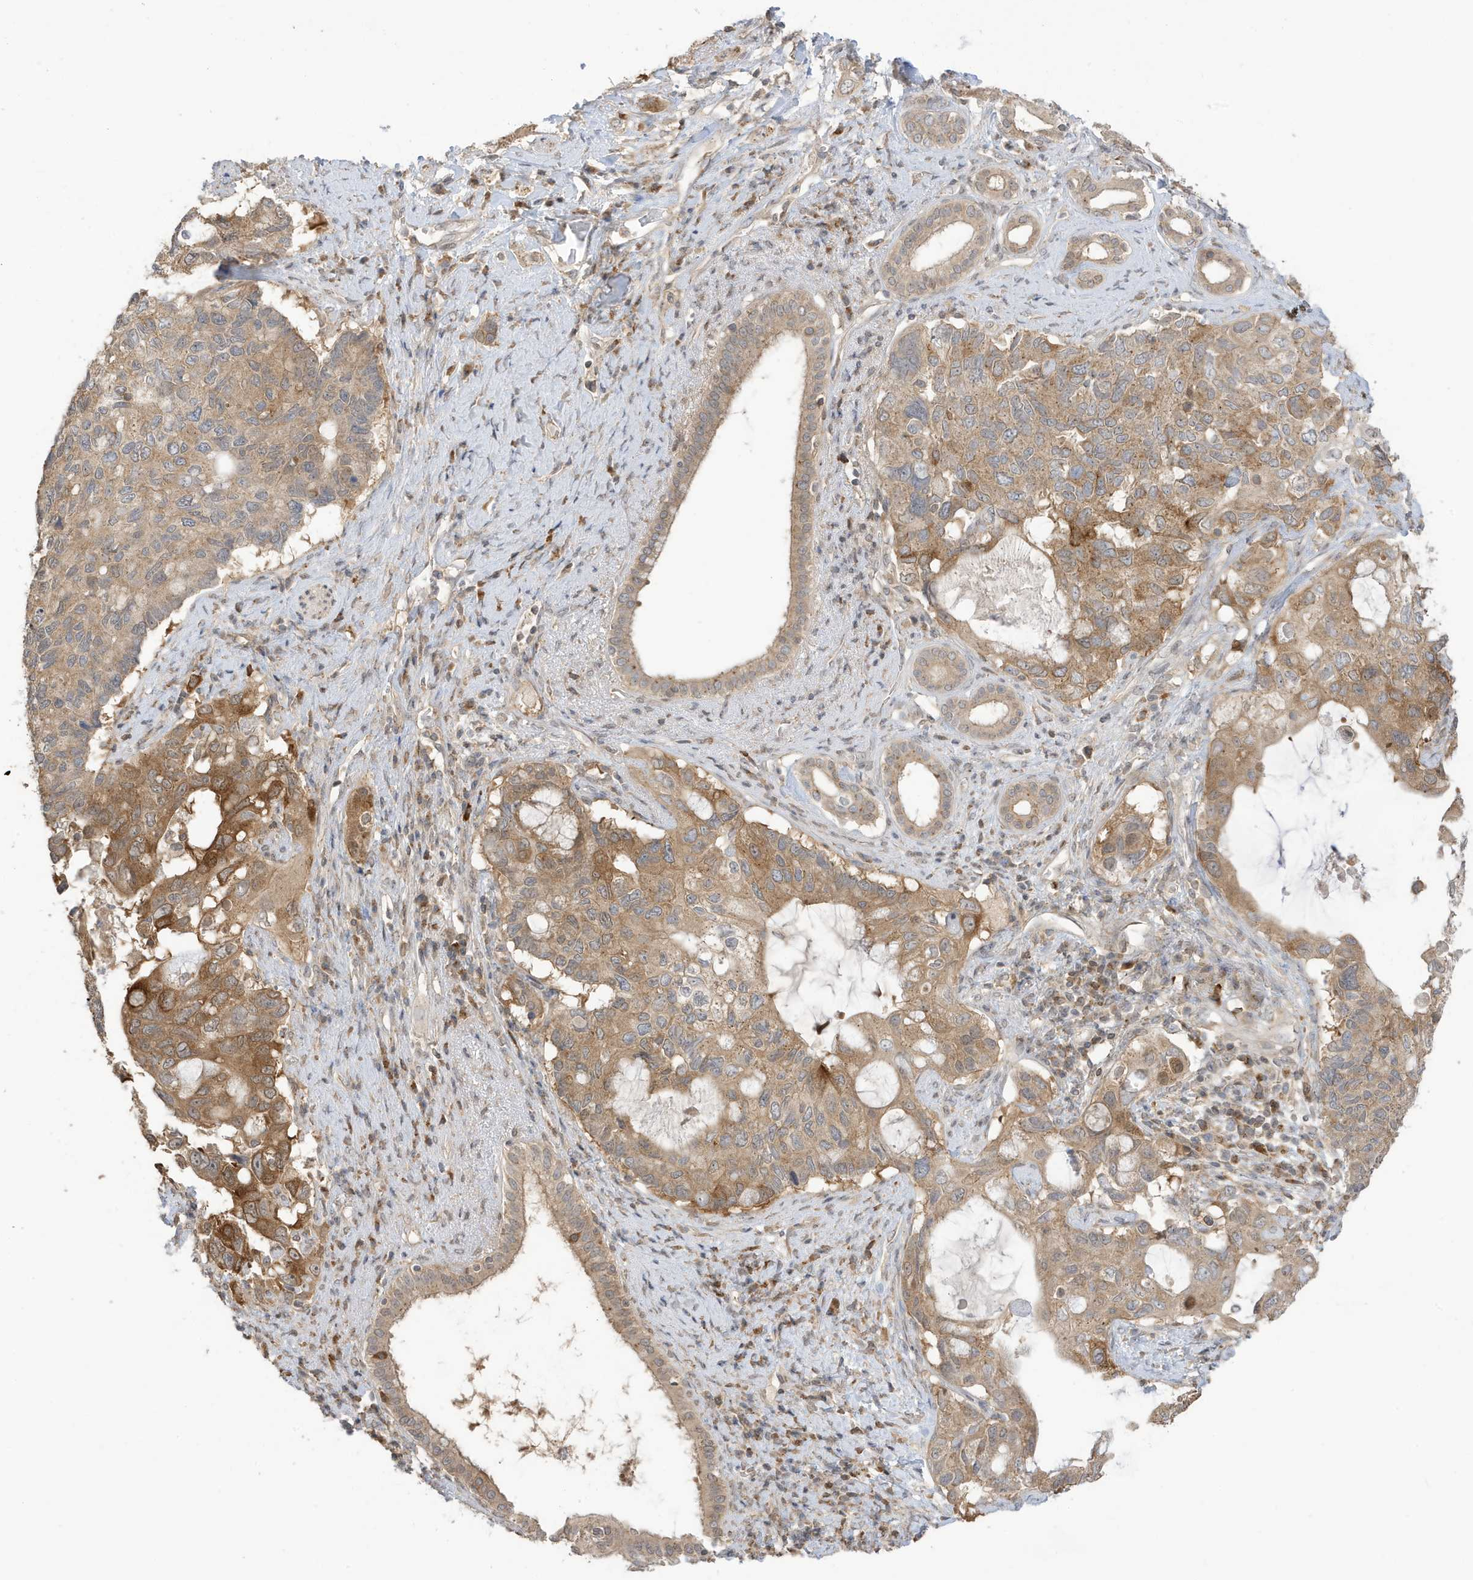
{"staining": {"intensity": "moderate", "quantity": ">75%", "location": "cytoplasmic/membranous"}, "tissue": "pancreatic cancer", "cell_type": "Tumor cells", "image_type": "cancer", "snomed": [{"axis": "morphology", "description": "Adenocarcinoma, NOS"}, {"axis": "topography", "description": "Pancreas"}], "caption": "A histopathology image of pancreatic adenocarcinoma stained for a protein reveals moderate cytoplasmic/membranous brown staining in tumor cells. (brown staining indicates protein expression, while blue staining denotes nuclei).", "gene": "TAB3", "patient": {"sex": "female", "age": 56}}